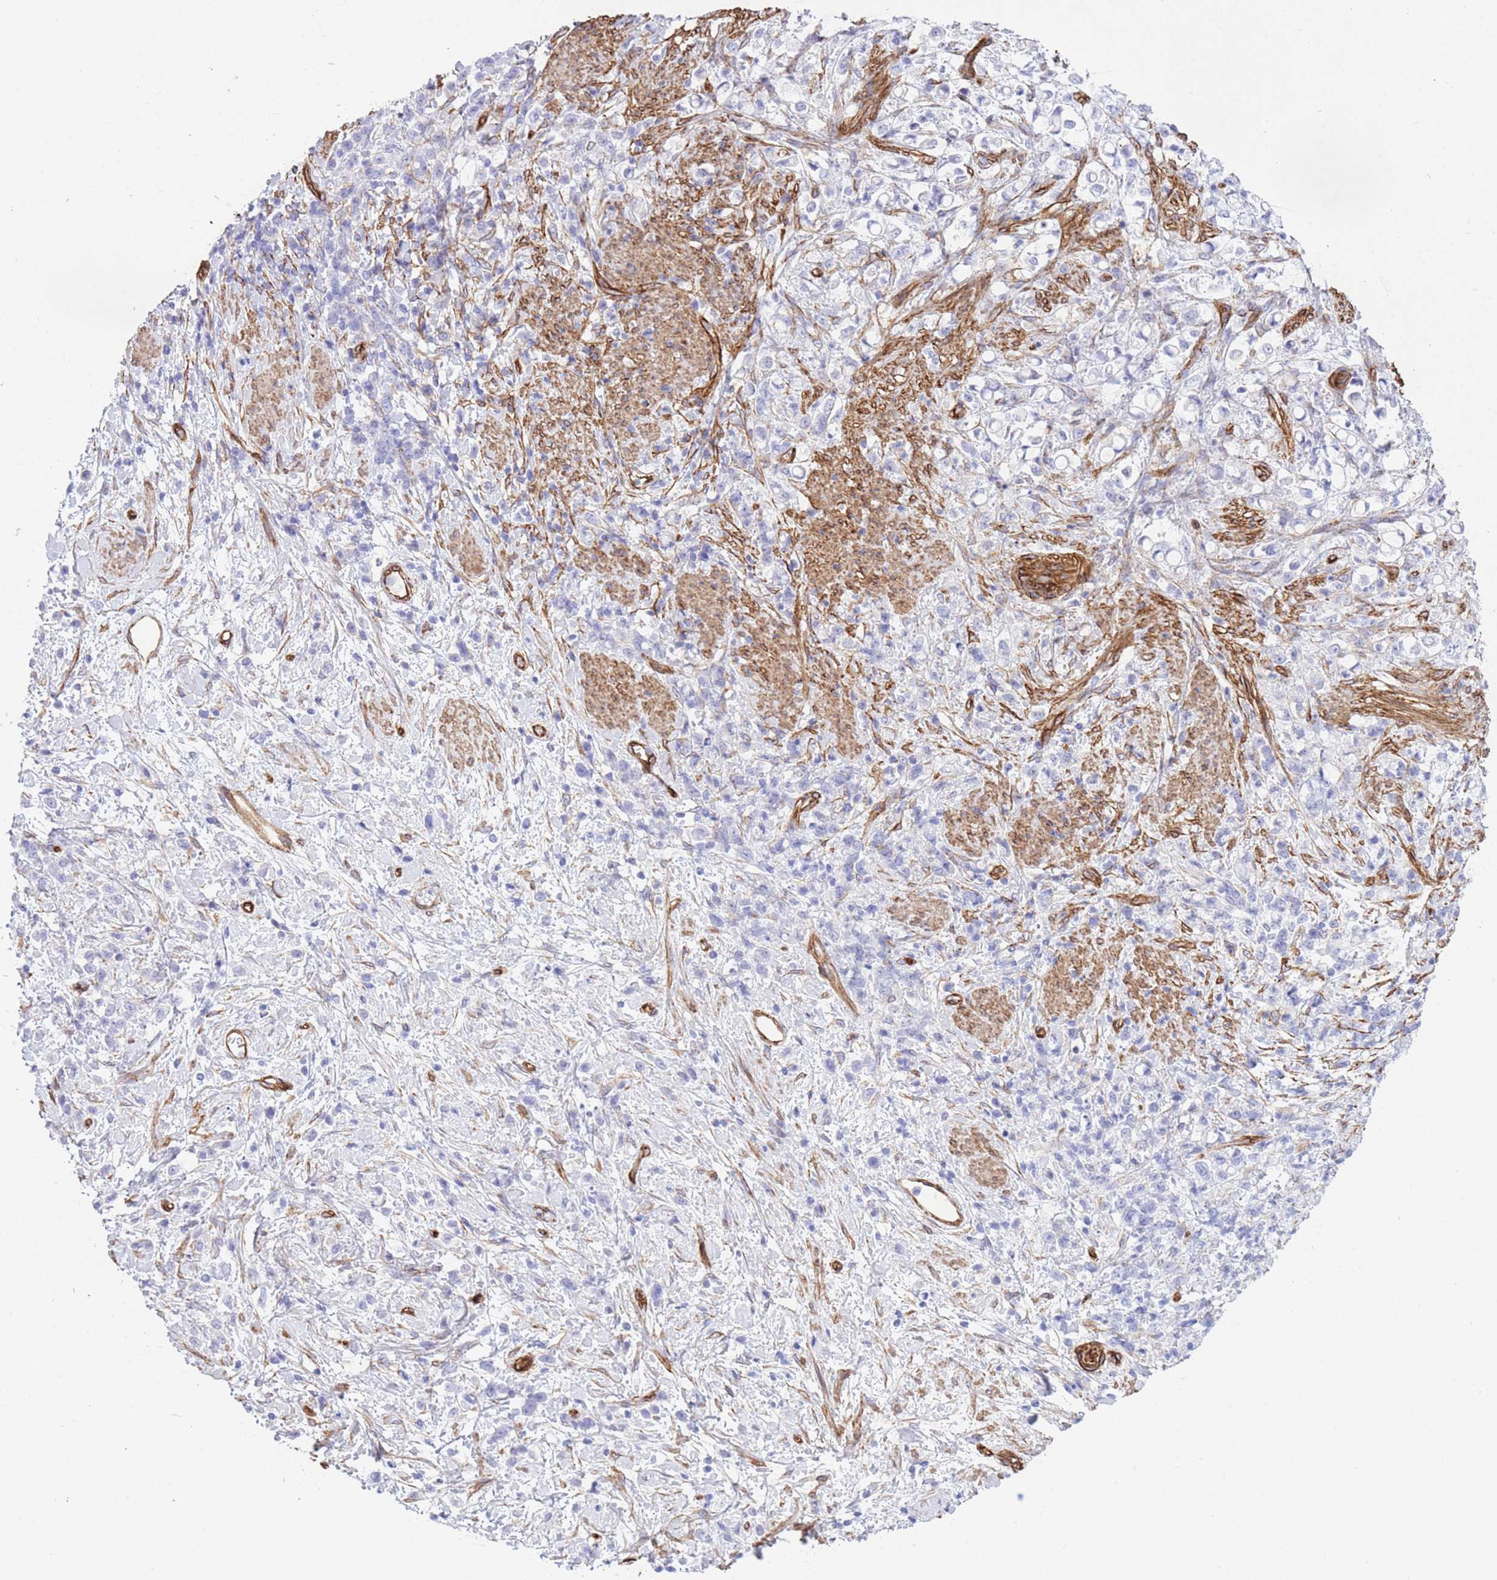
{"staining": {"intensity": "negative", "quantity": "none", "location": "none"}, "tissue": "stomach cancer", "cell_type": "Tumor cells", "image_type": "cancer", "snomed": [{"axis": "morphology", "description": "Adenocarcinoma, NOS"}, {"axis": "topography", "description": "Stomach"}], "caption": "This is a histopathology image of immunohistochemistry staining of stomach adenocarcinoma, which shows no expression in tumor cells. (Immunohistochemistry (ihc), brightfield microscopy, high magnification).", "gene": "CAVIN1", "patient": {"sex": "female", "age": 60}}